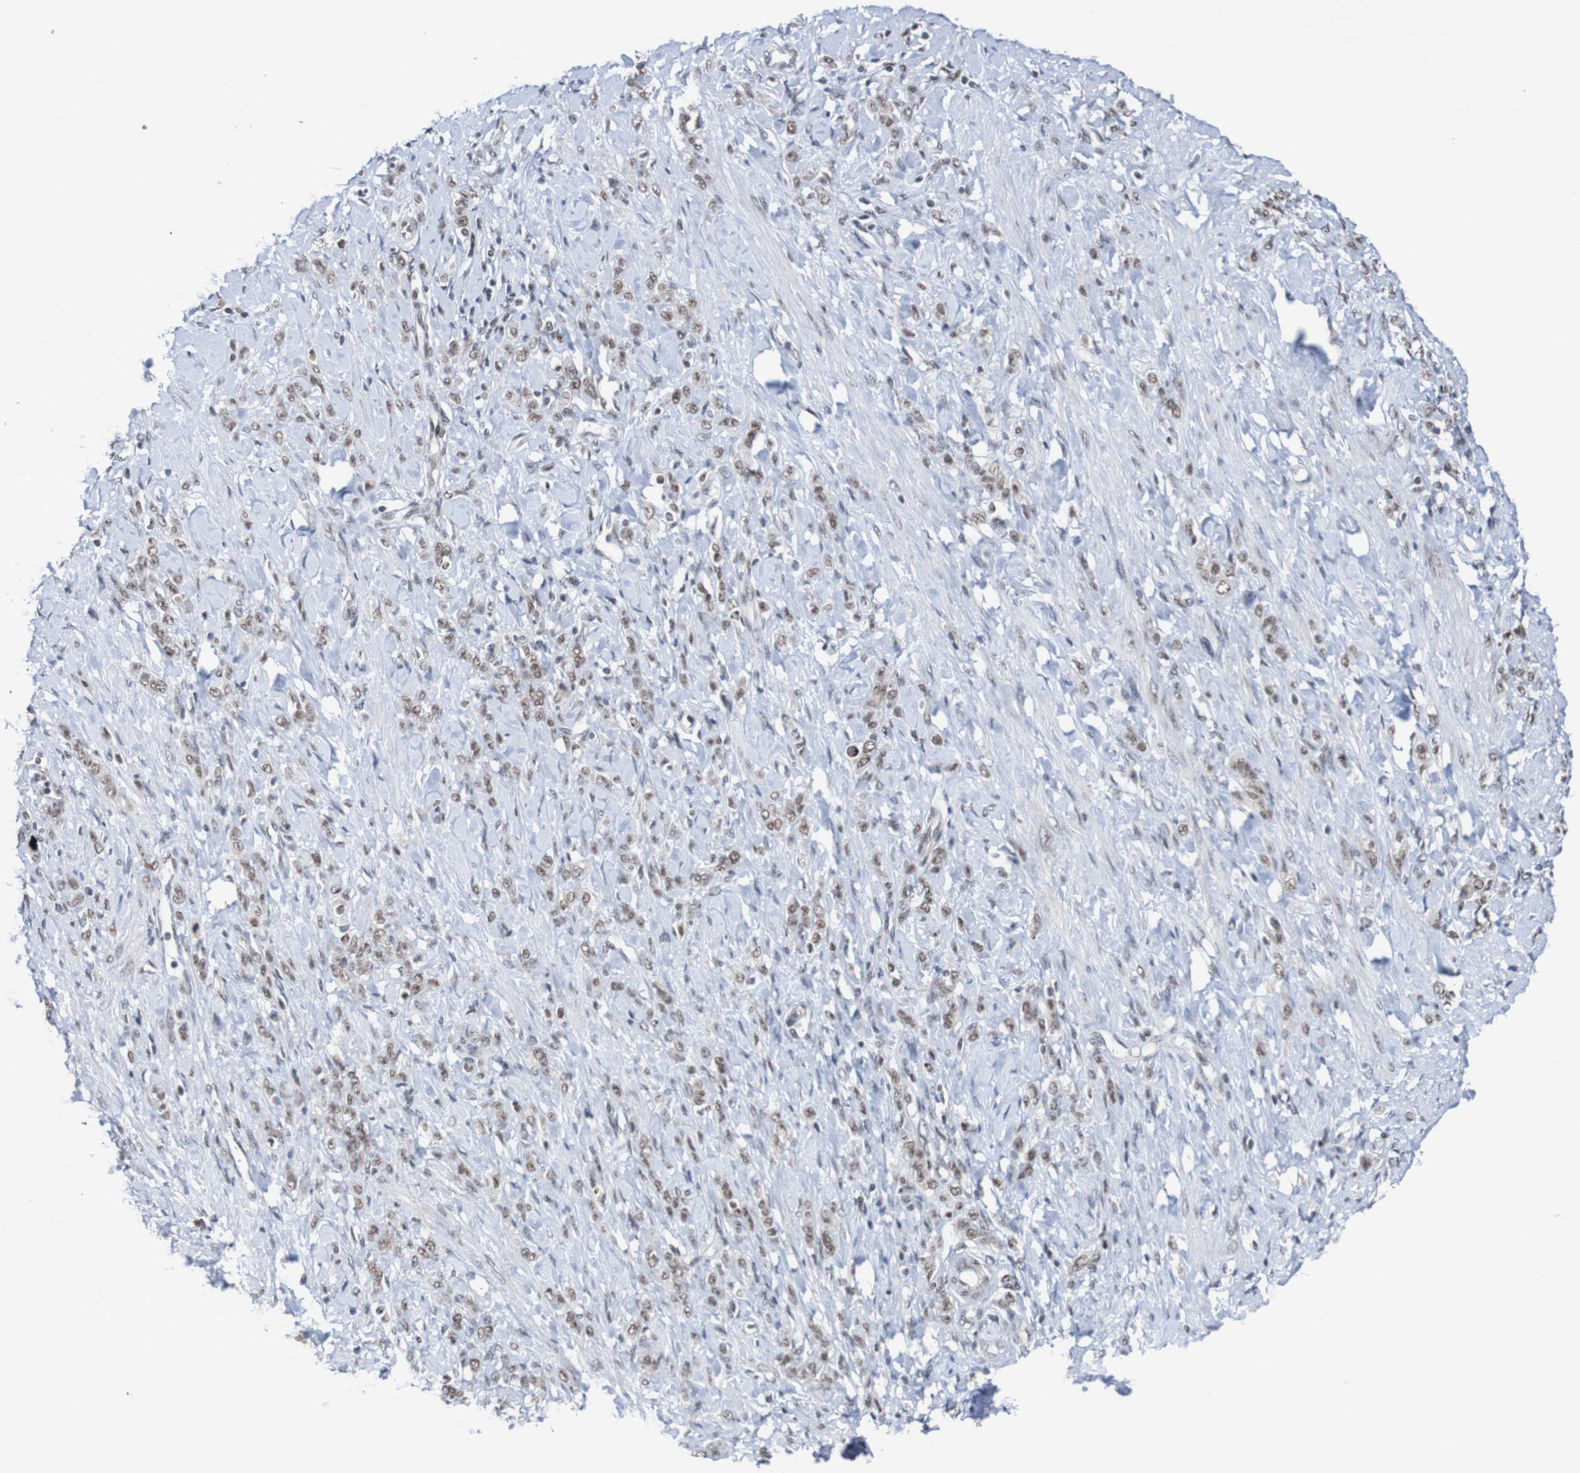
{"staining": {"intensity": "weak", "quantity": ">75%", "location": "nuclear"}, "tissue": "stomach cancer", "cell_type": "Tumor cells", "image_type": "cancer", "snomed": [{"axis": "morphology", "description": "Adenocarcinoma, NOS"}, {"axis": "topography", "description": "Stomach"}], "caption": "Weak nuclear protein staining is identified in approximately >75% of tumor cells in stomach cancer.", "gene": "CDC5L", "patient": {"sex": "male", "age": 82}}